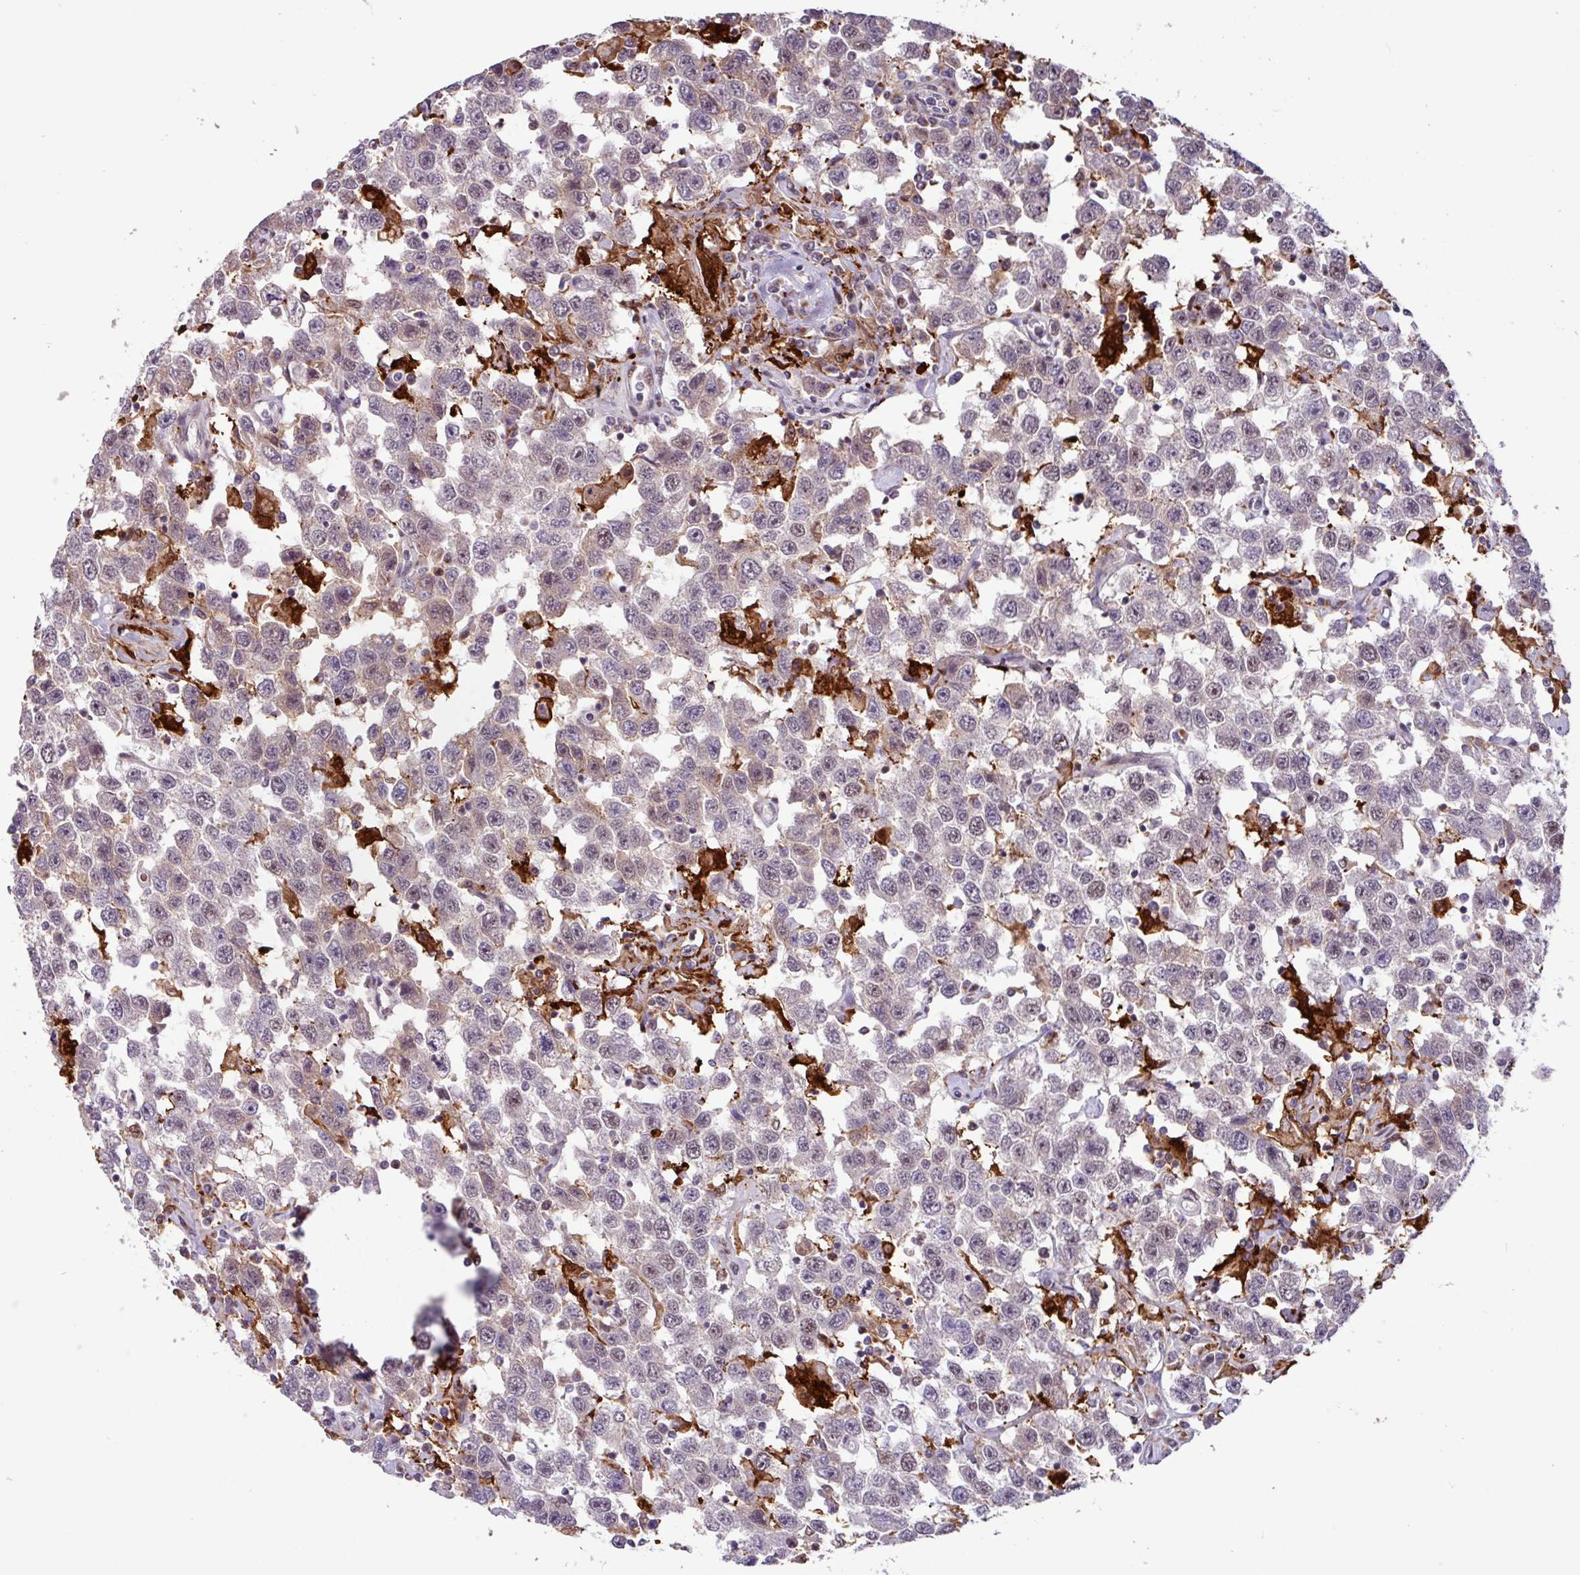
{"staining": {"intensity": "weak", "quantity": "<25%", "location": "nuclear"}, "tissue": "testis cancer", "cell_type": "Tumor cells", "image_type": "cancer", "snomed": [{"axis": "morphology", "description": "Seminoma, NOS"}, {"axis": "topography", "description": "Testis"}], "caption": "This photomicrograph is of testis cancer stained with immunohistochemistry to label a protein in brown with the nuclei are counter-stained blue. There is no expression in tumor cells. Nuclei are stained in blue.", "gene": "BRD3", "patient": {"sex": "male", "age": 41}}